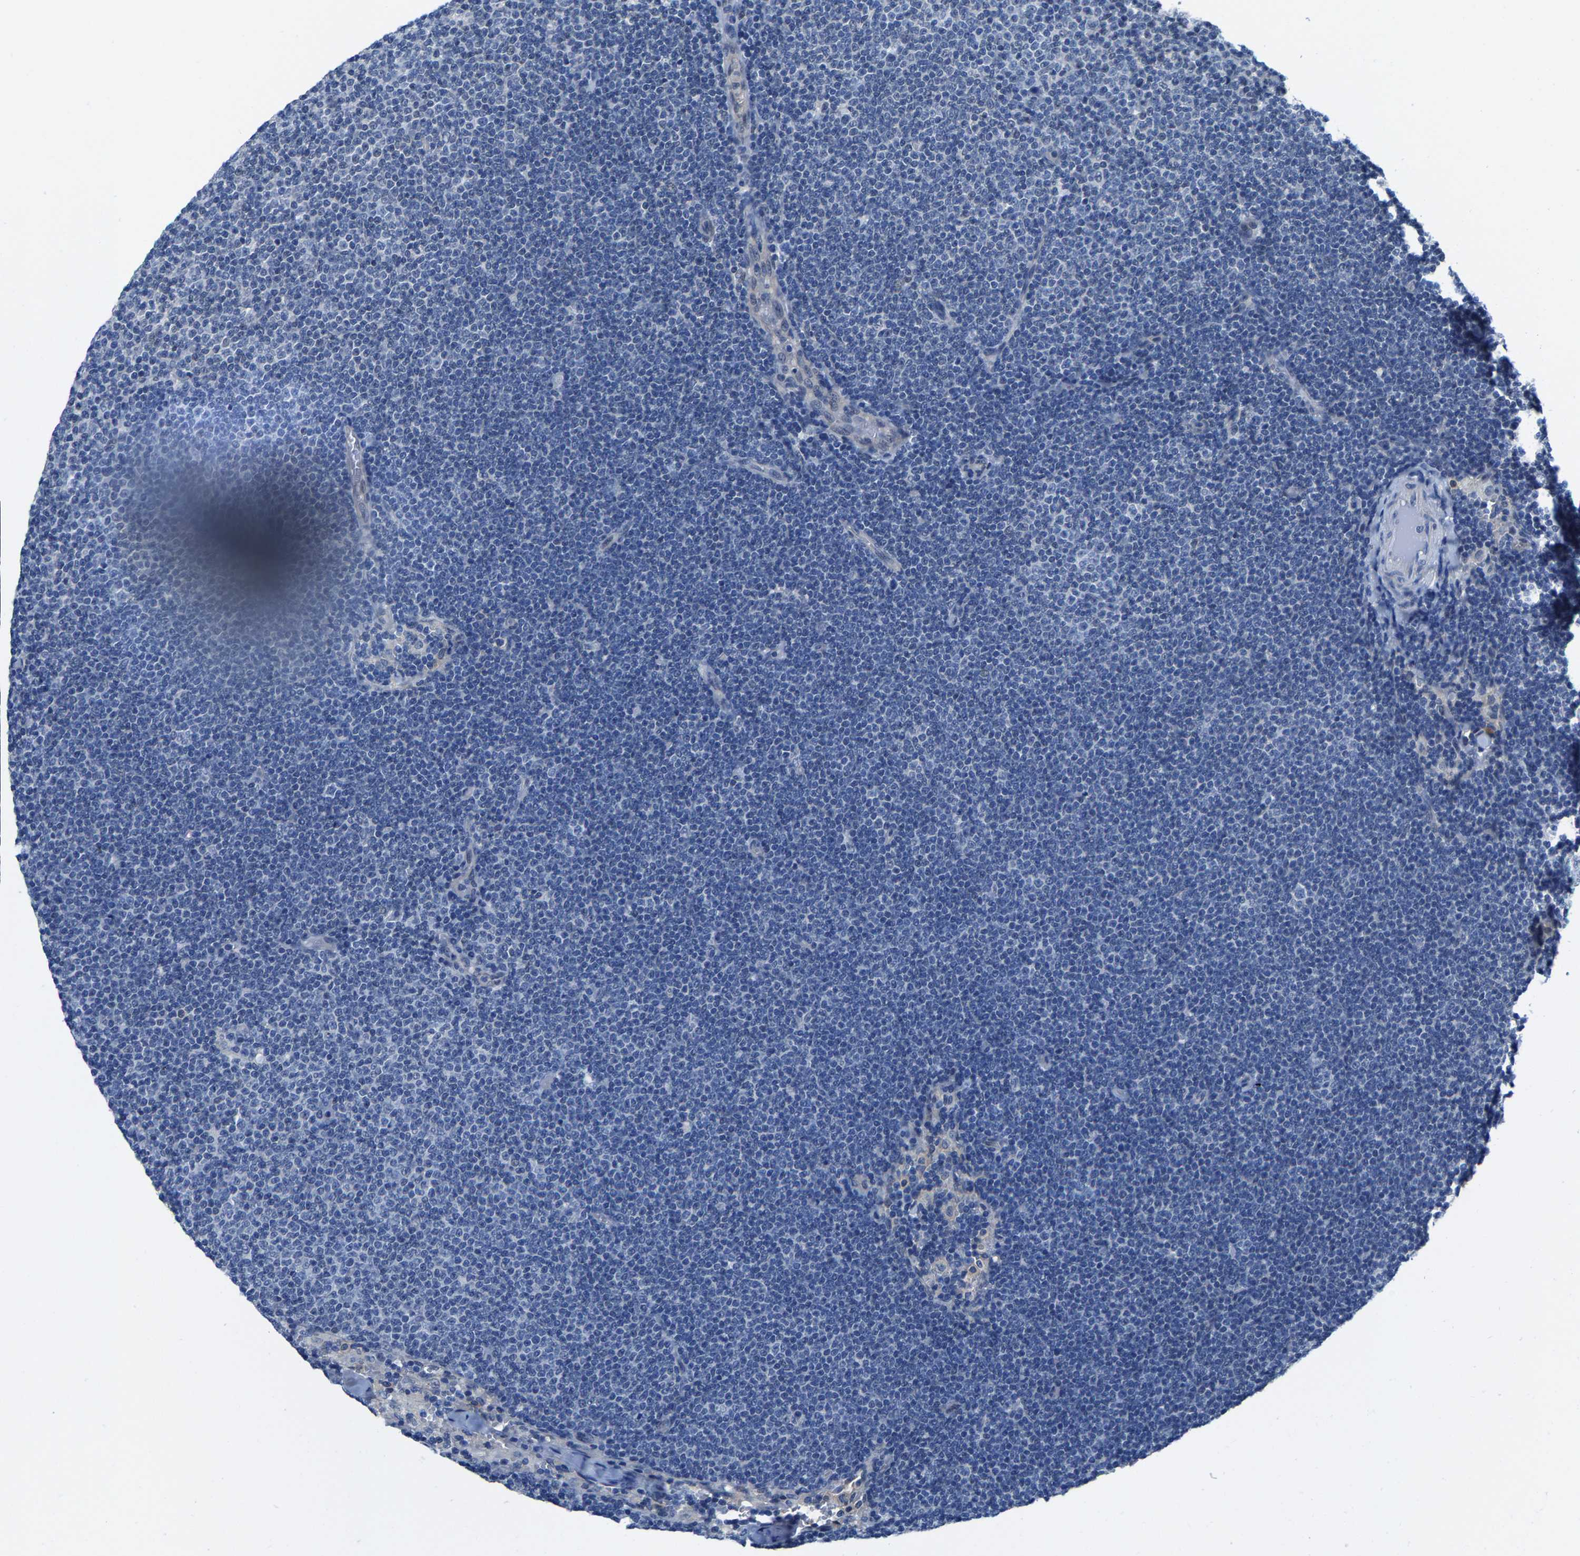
{"staining": {"intensity": "negative", "quantity": "none", "location": "none"}, "tissue": "lymphoma", "cell_type": "Tumor cells", "image_type": "cancer", "snomed": [{"axis": "morphology", "description": "Malignant lymphoma, non-Hodgkin's type, Low grade"}, {"axis": "topography", "description": "Lymph node"}], "caption": "IHC micrograph of human low-grade malignant lymphoma, non-Hodgkin's type stained for a protein (brown), which reveals no expression in tumor cells.", "gene": "SSH3", "patient": {"sex": "female", "age": 53}}